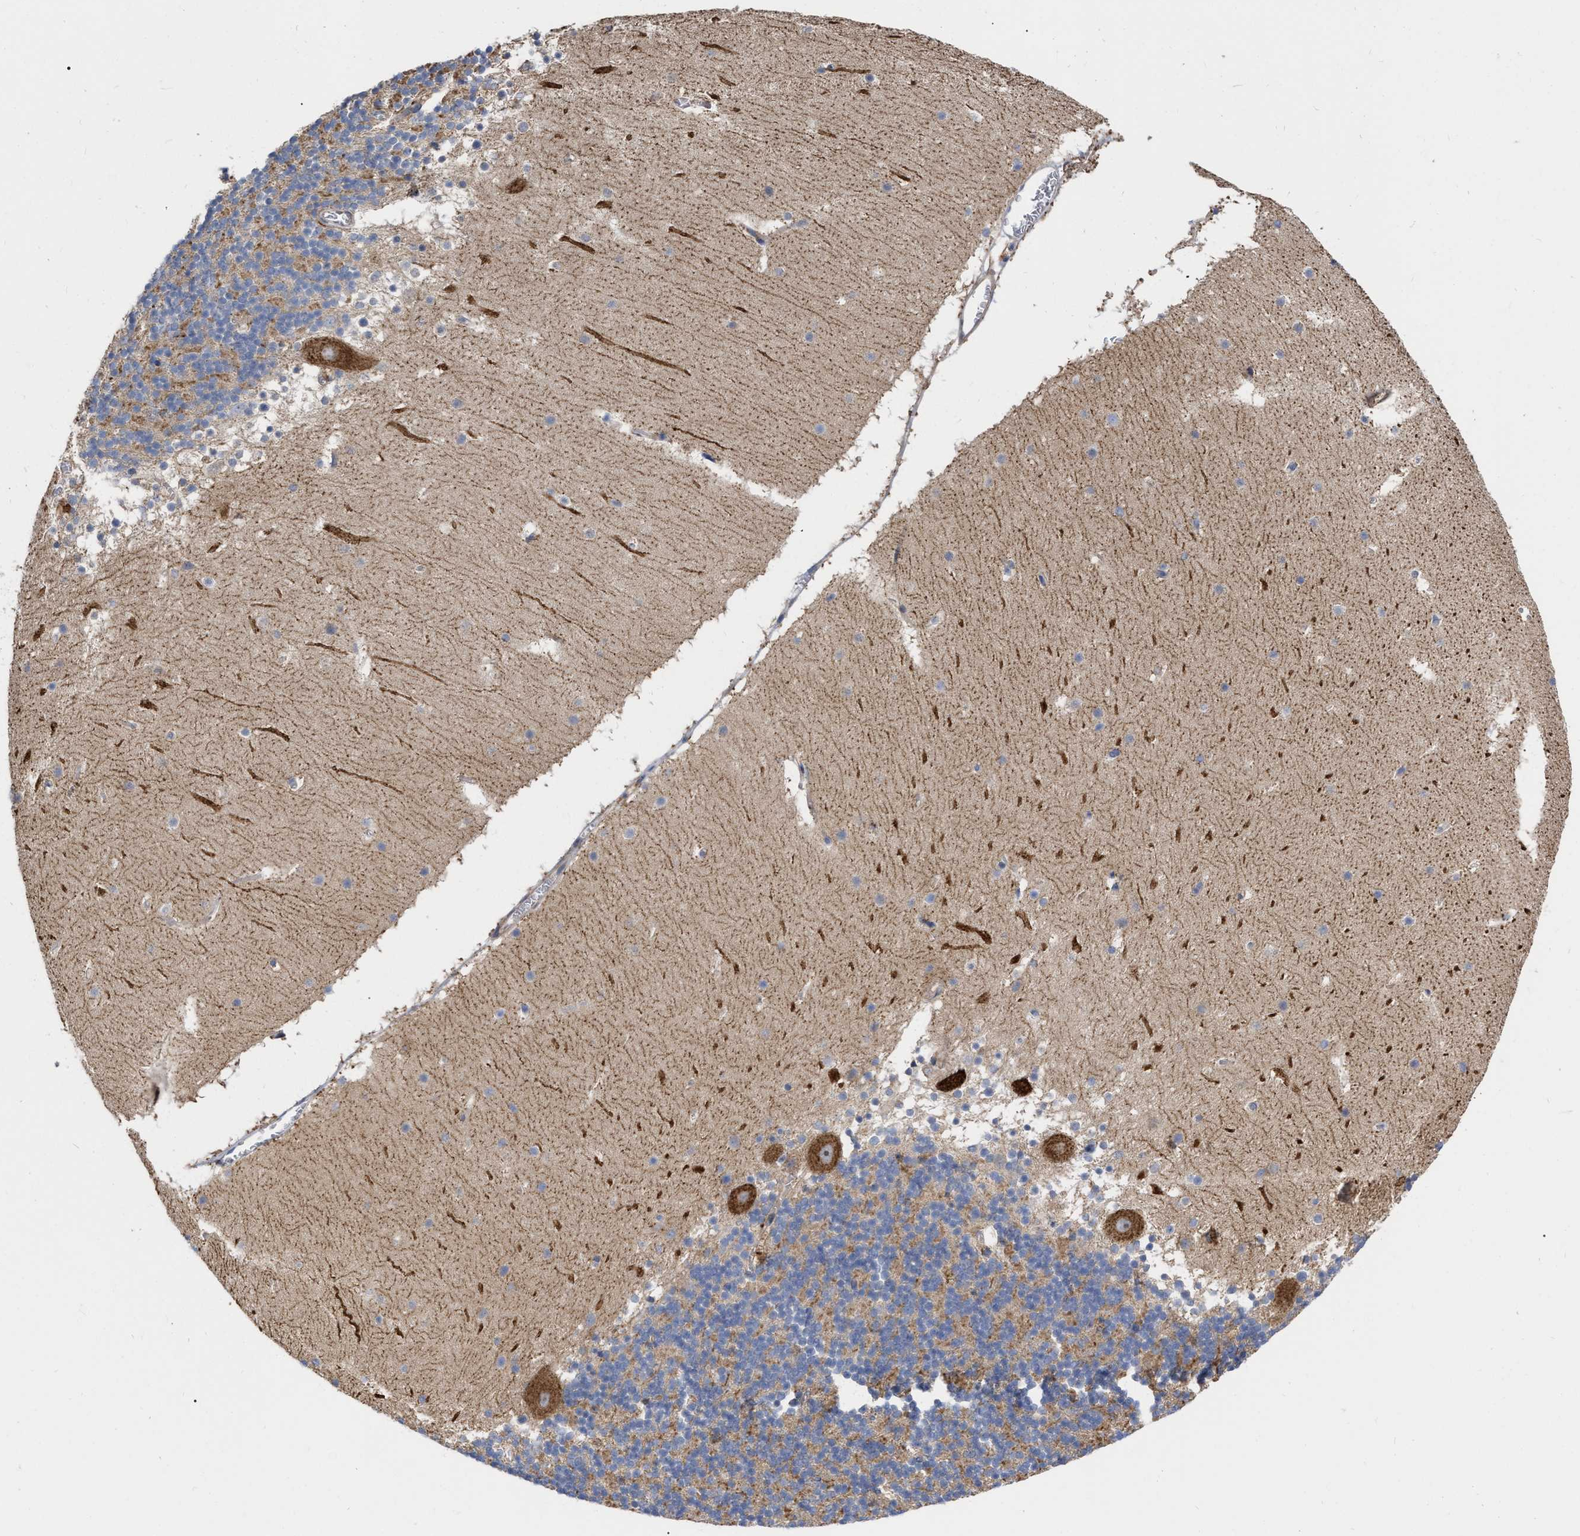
{"staining": {"intensity": "weak", "quantity": "<25%", "location": "cytoplasmic/membranous"}, "tissue": "cerebellum", "cell_type": "Cells in granular layer", "image_type": "normal", "snomed": [{"axis": "morphology", "description": "Normal tissue, NOS"}, {"axis": "topography", "description": "Cerebellum"}], "caption": "Cells in granular layer are negative for protein expression in unremarkable human cerebellum. (DAB immunohistochemistry visualized using brightfield microscopy, high magnification).", "gene": "MLST8", "patient": {"sex": "male", "age": 45}}